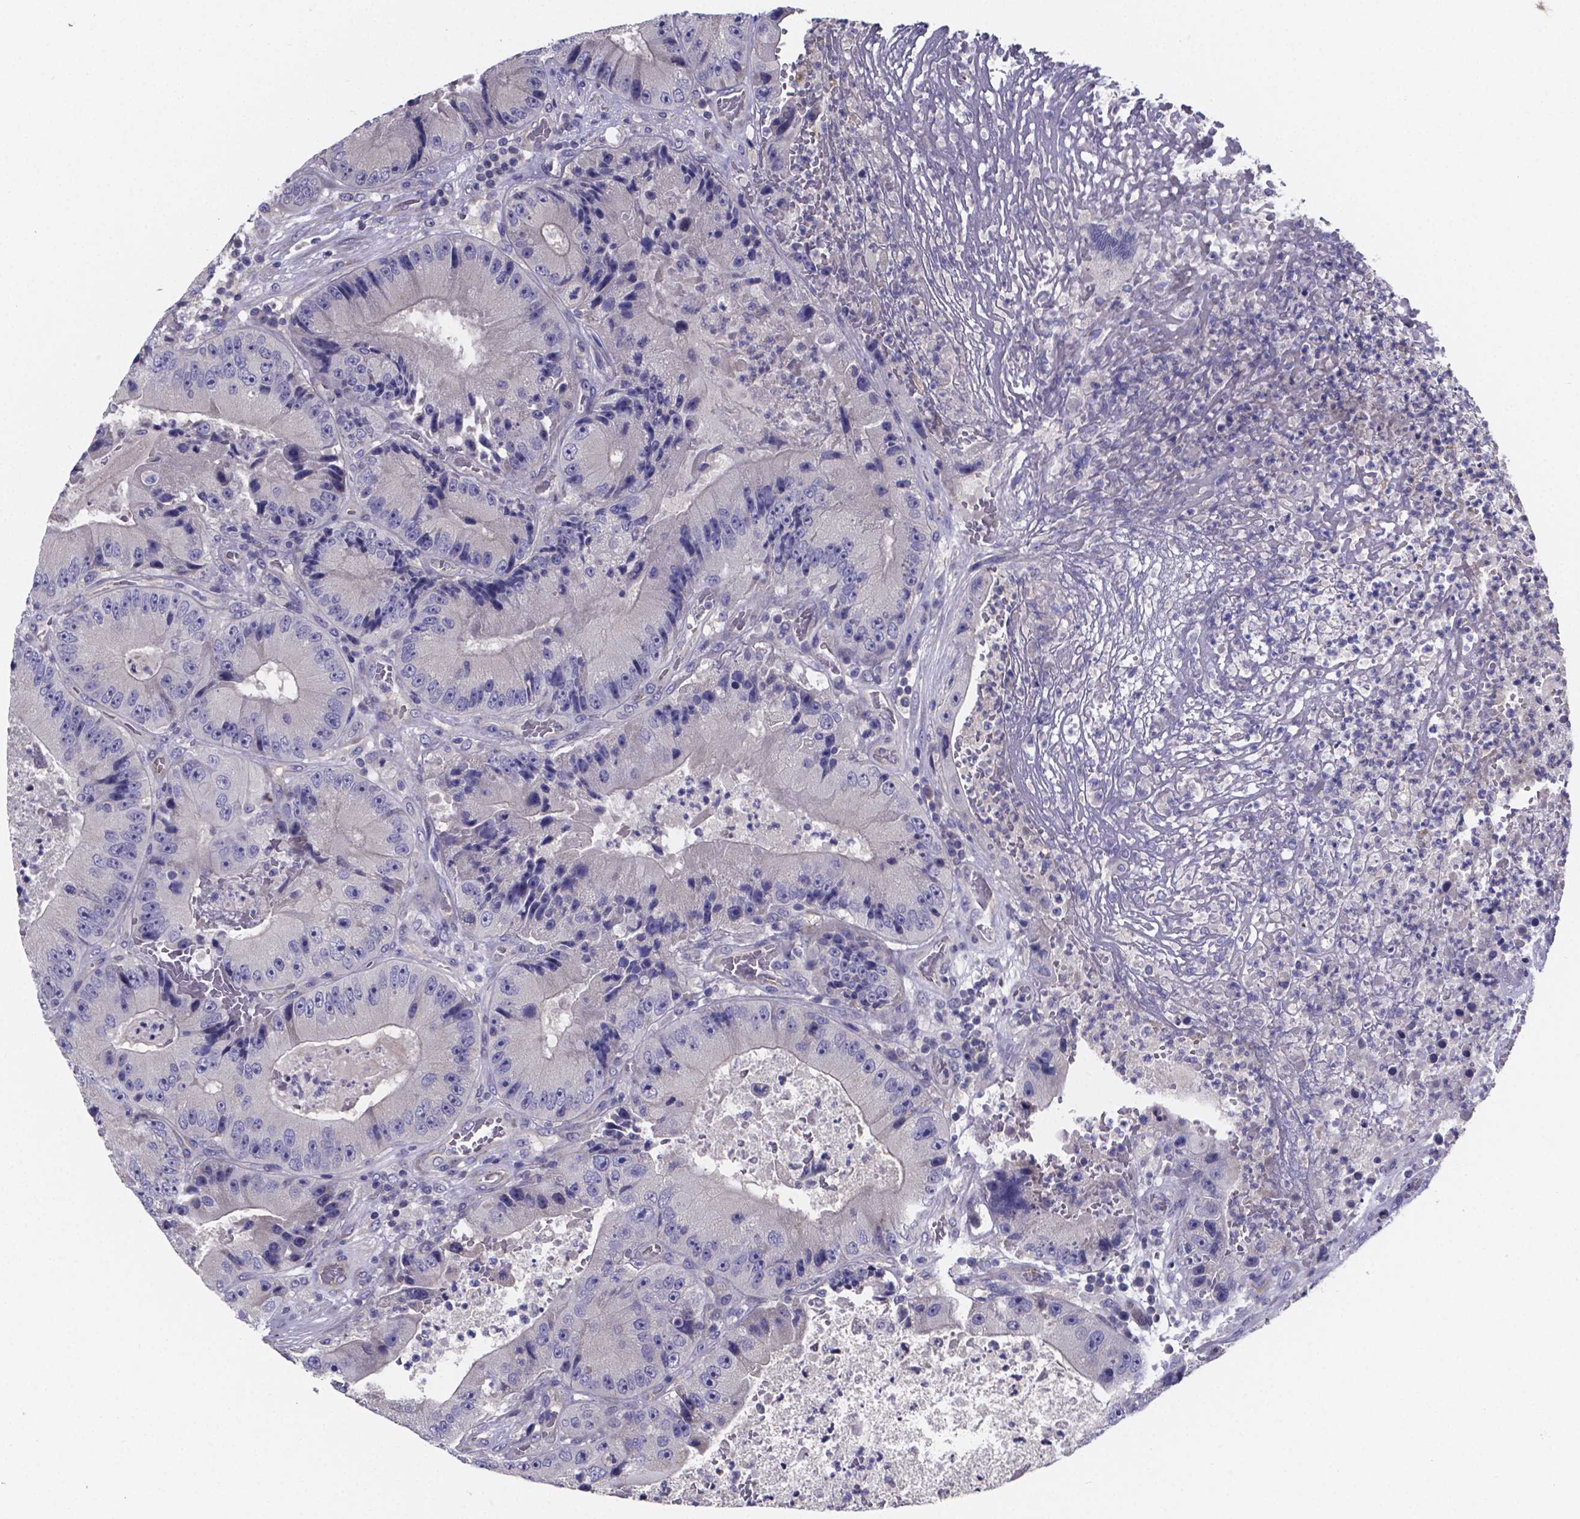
{"staining": {"intensity": "negative", "quantity": "none", "location": "none"}, "tissue": "colorectal cancer", "cell_type": "Tumor cells", "image_type": "cancer", "snomed": [{"axis": "morphology", "description": "Adenocarcinoma, NOS"}, {"axis": "topography", "description": "Colon"}], "caption": "Immunohistochemical staining of colorectal cancer displays no significant expression in tumor cells.", "gene": "SFRP4", "patient": {"sex": "female", "age": 86}}